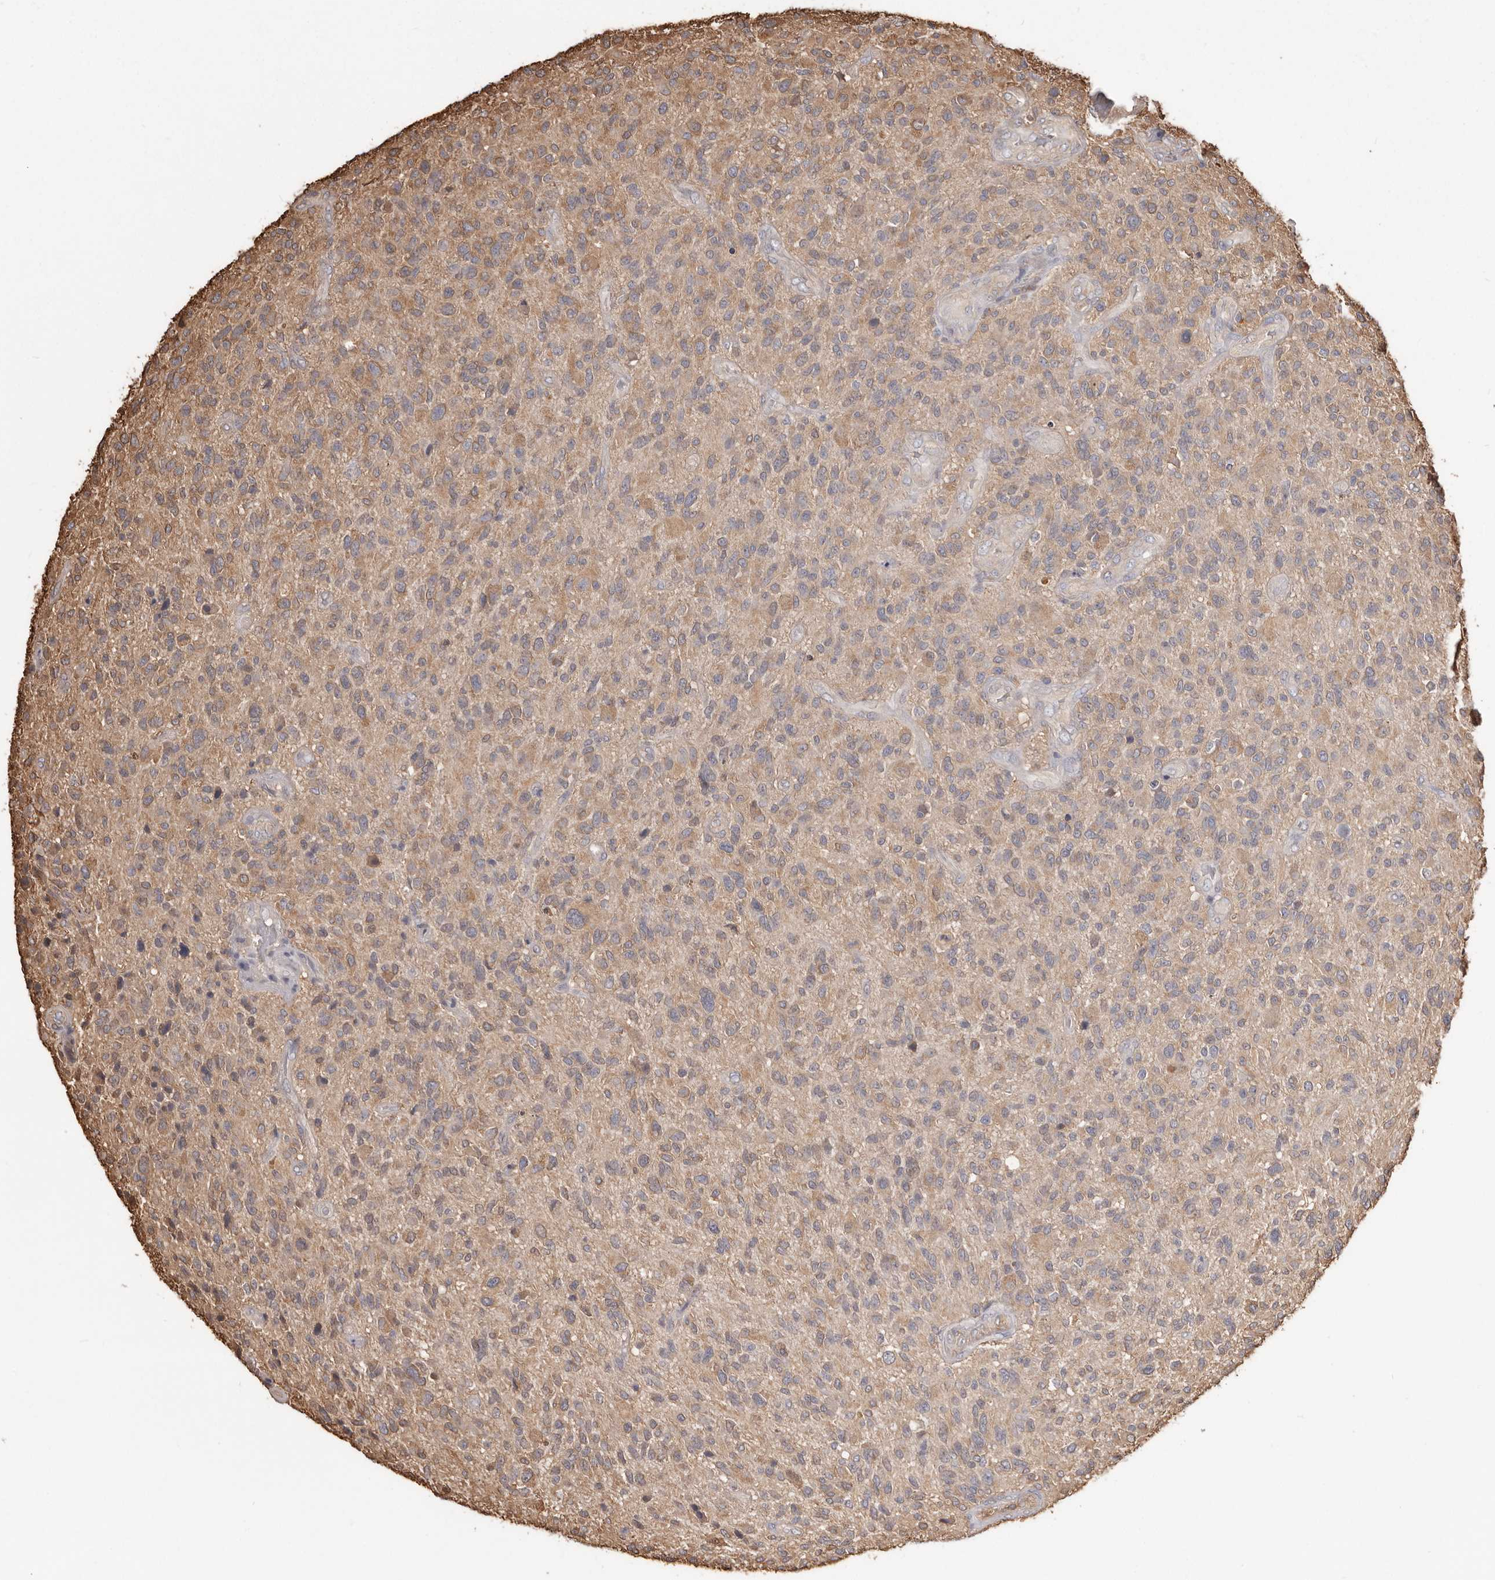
{"staining": {"intensity": "weak", "quantity": ">75%", "location": "cytoplasmic/membranous"}, "tissue": "glioma", "cell_type": "Tumor cells", "image_type": "cancer", "snomed": [{"axis": "morphology", "description": "Glioma, malignant, High grade"}, {"axis": "topography", "description": "Brain"}], "caption": "Glioma stained with DAB (3,3'-diaminobenzidine) IHC exhibits low levels of weak cytoplasmic/membranous positivity in about >75% of tumor cells.", "gene": "PKM", "patient": {"sex": "male", "age": 47}}